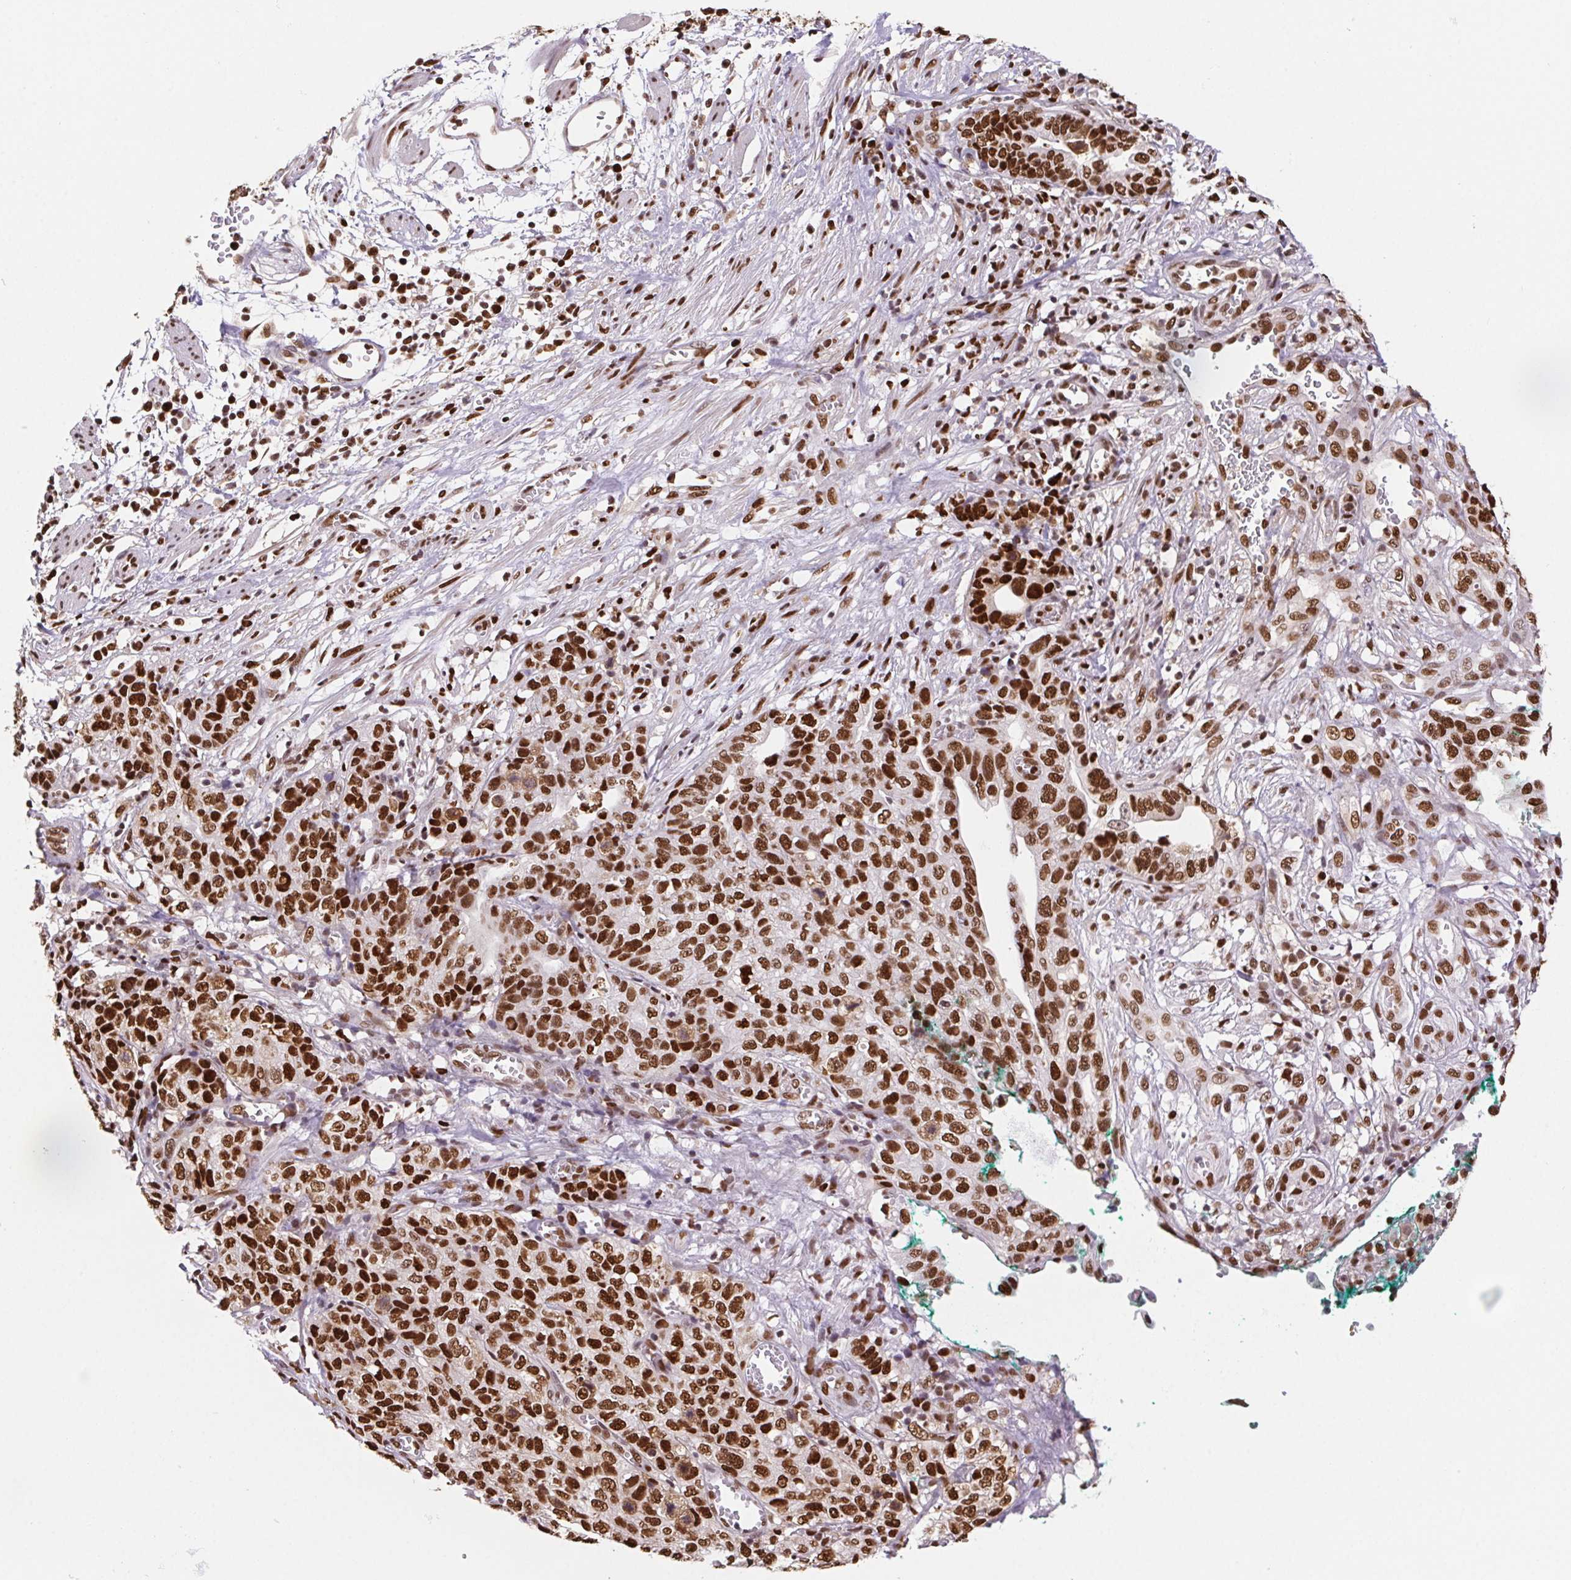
{"staining": {"intensity": "strong", "quantity": ">75%", "location": "nuclear"}, "tissue": "stomach cancer", "cell_type": "Tumor cells", "image_type": "cancer", "snomed": [{"axis": "morphology", "description": "Adenocarcinoma, NOS"}, {"axis": "topography", "description": "Stomach, upper"}], "caption": "Immunohistochemistry (DAB) staining of stomach cancer (adenocarcinoma) demonstrates strong nuclear protein staining in approximately >75% of tumor cells.", "gene": "SET", "patient": {"sex": "female", "age": 67}}